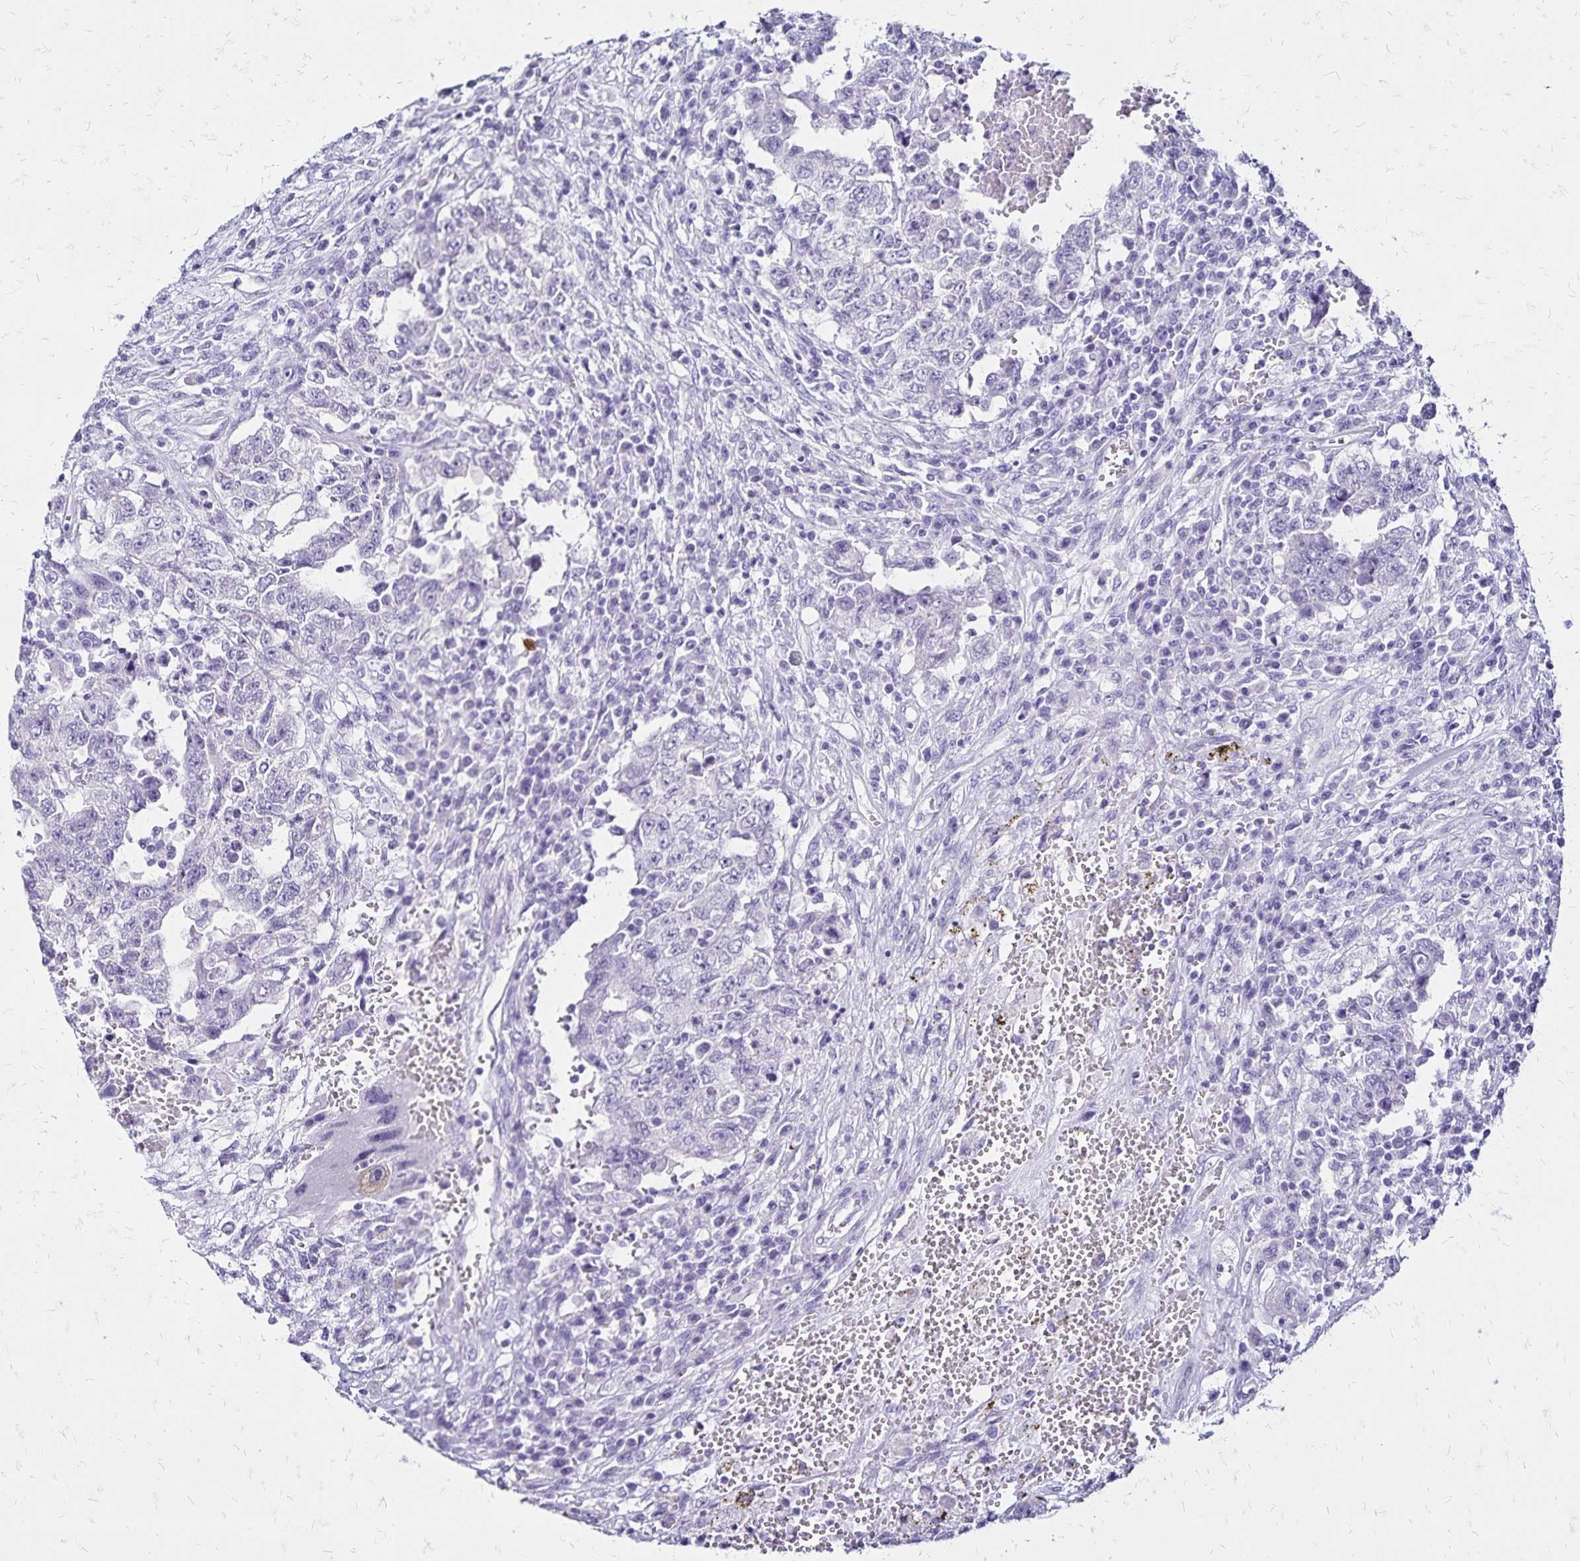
{"staining": {"intensity": "negative", "quantity": "none", "location": "none"}, "tissue": "testis cancer", "cell_type": "Tumor cells", "image_type": "cancer", "snomed": [{"axis": "morphology", "description": "Carcinoma, Embryonal, NOS"}, {"axis": "topography", "description": "Testis"}], "caption": "DAB (3,3'-diaminobenzidine) immunohistochemical staining of human testis embryonal carcinoma demonstrates no significant expression in tumor cells. The staining was performed using DAB (3,3'-diaminobenzidine) to visualize the protein expression in brown, while the nuclei were stained in blue with hematoxylin (Magnification: 20x).", "gene": "LIN28B", "patient": {"sex": "male", "age": 26}}